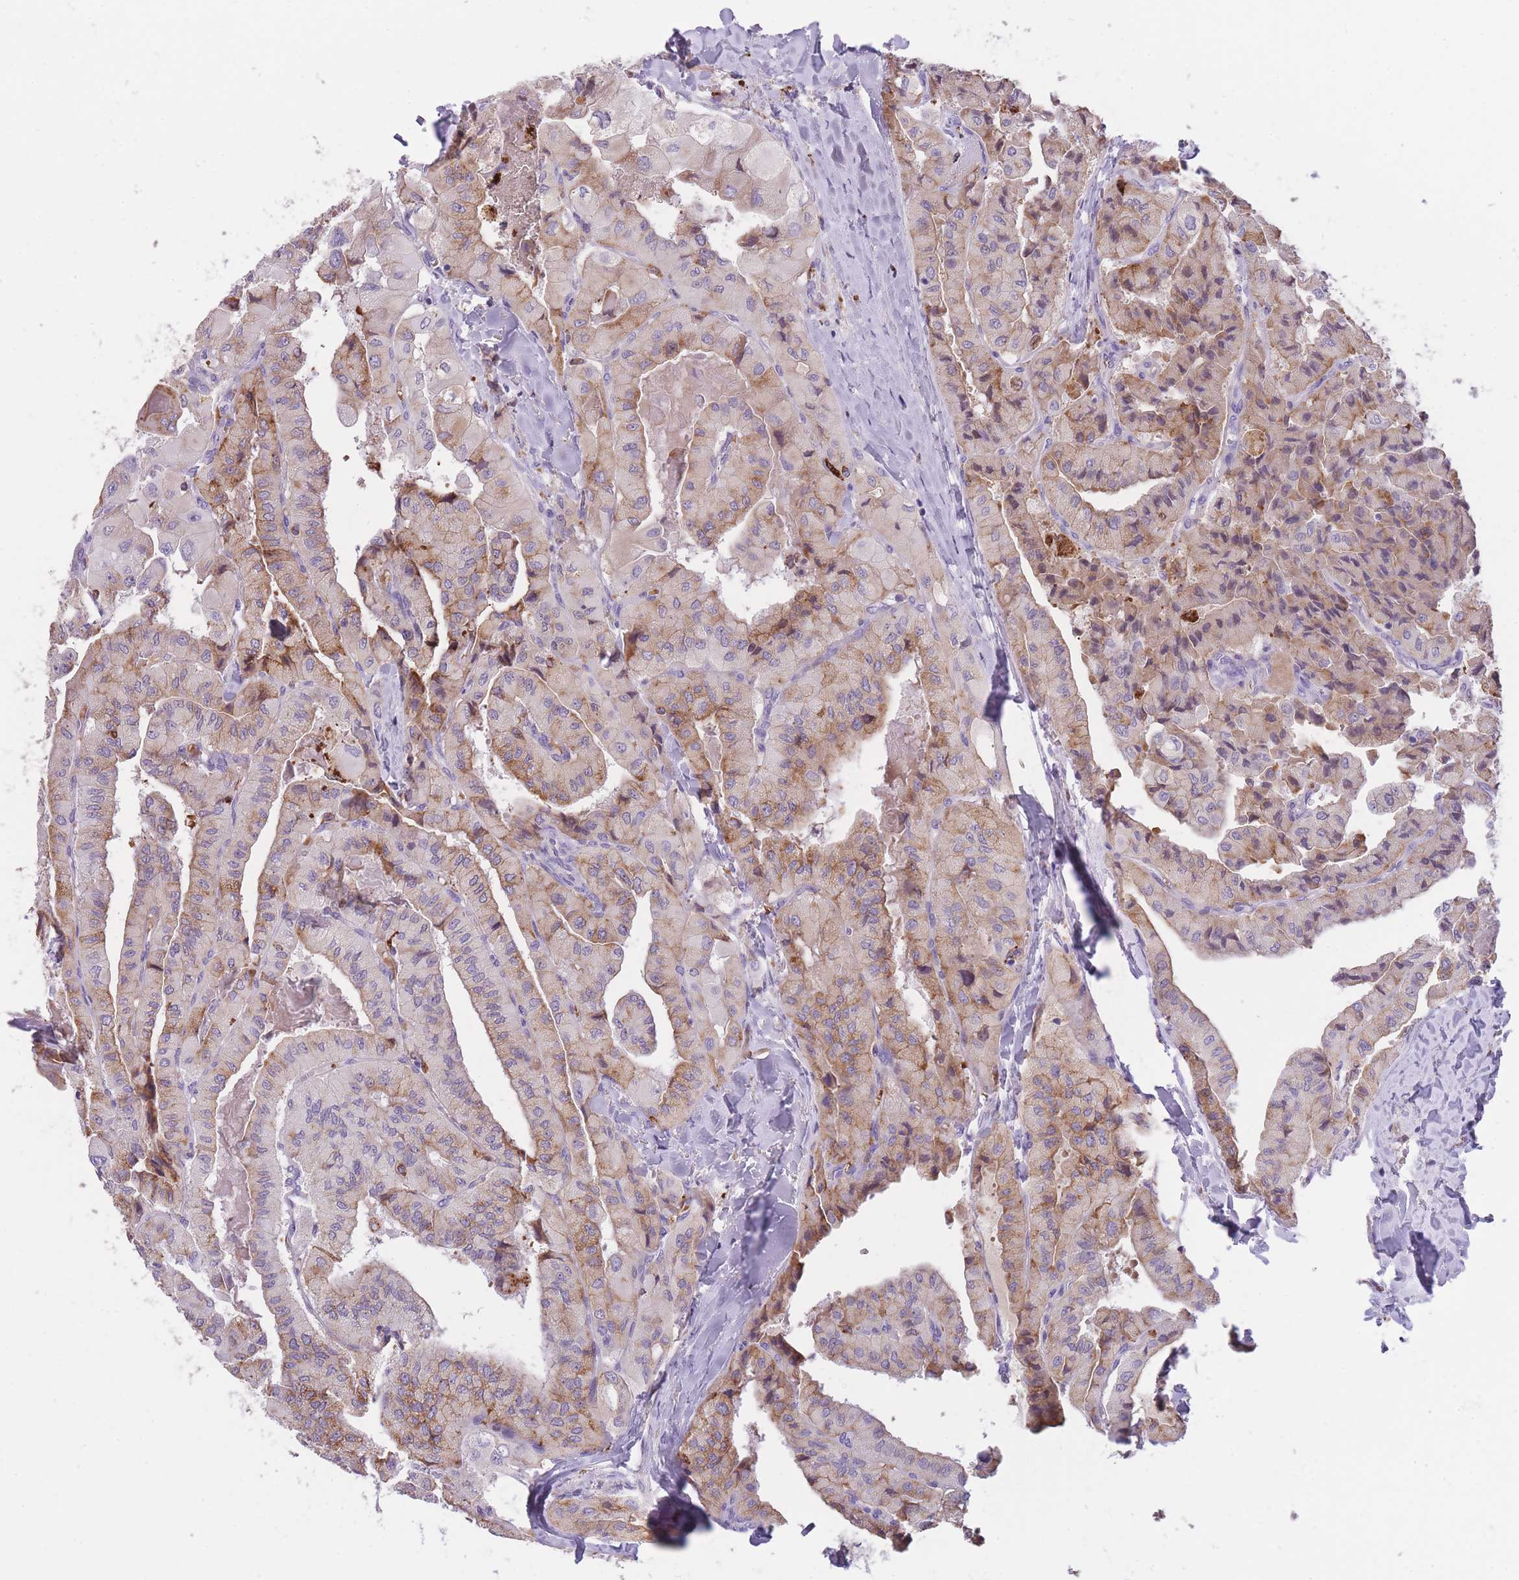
{"staining": {"intensity": "moderate", "quantity": "25%-75%", "location": "cytoplasmic/membranous"}, "tissue": "thyroid cancer", "cell_type": "Tumor cells", "image_type": "cancer", "snomed": [{"axis": "morphology", "description": "Normal tissue, NOS"}, {"axis": "morphology", "description": "Papillary adenocarcinoma, NOS"}, {"axis": "topography", "description": "Thyroid gland"}], "caption": "Immunohistochemical staining of human thyroid papillary adenocarcinoma displays medium levels of moderate cytoplasmic/membranous positivity in approximately 25%-75% of tumor cells.", "gene": "GNAT1", "patient": {"sex": "female", "age": 59}}